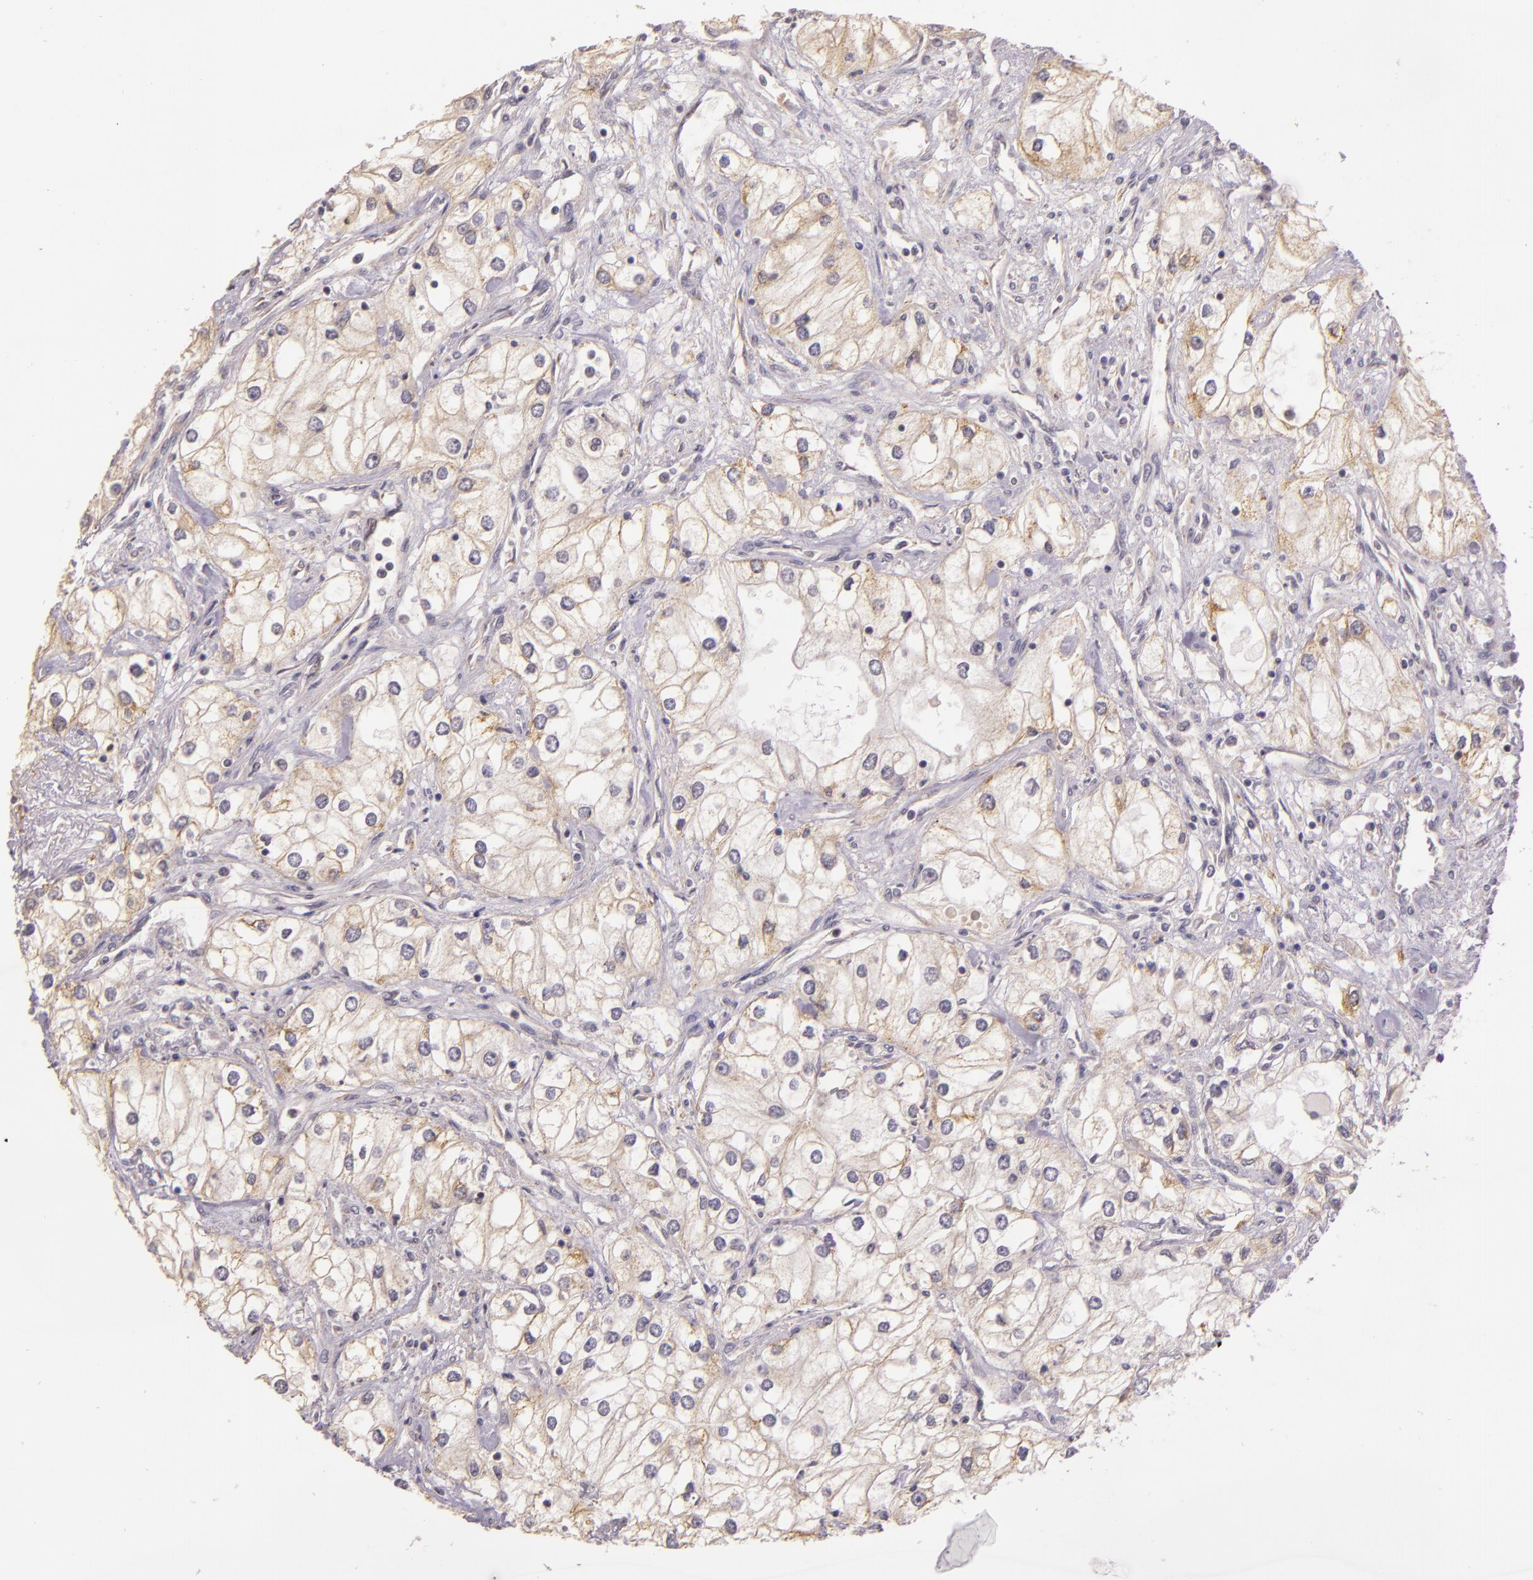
{"staining": {"intensity": "weak", "quantity": "<25%", "location": "cytoplasmic/membranous"}, "tissue": "renal cancer", "cell_type": "Tumor cells", "image_type": "cancer", "snomed": [{"axis": "morphology", "description": "Adenocarcinoma, NOS"}, {"axis": "topography", "description": "Kidney"}], "caption": "Immunohistochemistry (IHC) micrograph of neoplastic tissue: human adenocarcinoma (renal) stained with DAB demonstrates no significant protein staining in tumor cells.", "gene": "ARMH4", "patient": {"sex": "male", "age": 57}}